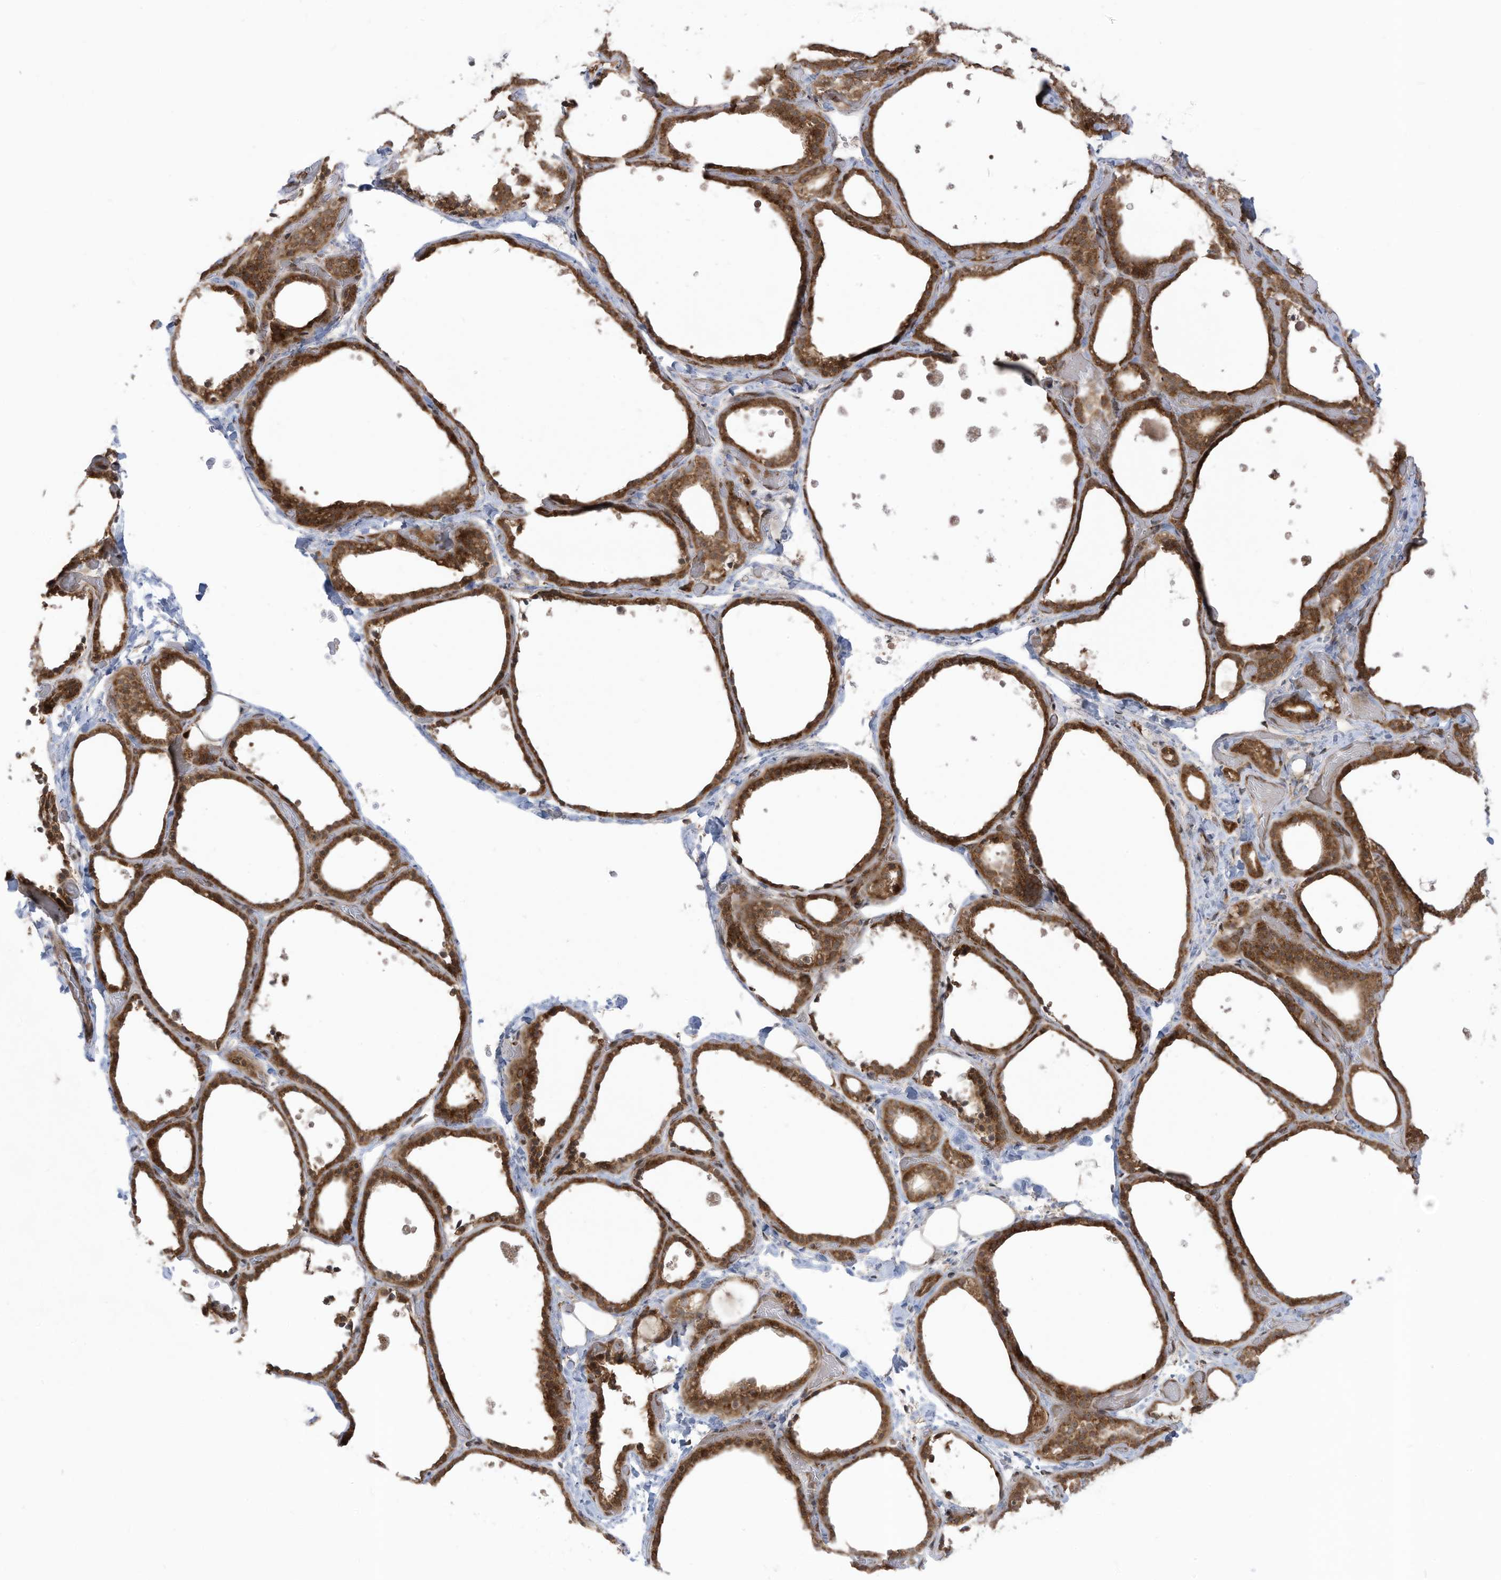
{"staining": {"intensity": "moderate", "quantity": ">75%", "location": "cytoplasmic/membranous"}, "tissue": "thyroid gland", "cell_type": "Glandular cells", "image_type": "normal", "snomed": [{"axis": "morphology", "description": "Normal tissue, NOS"}, {"axis": "topography", "description": "Thyroid gland"}], "caption": "Brown immunohistochemical staining in unremarkable human thyroid gland displays moderate cytoplasmic/membranous staining in about >75% of glandular cells. The staining was performed using DAB to visualize the protein expression in brown, while the nuclei were stained in blue with hematoxylin (Magnification: 20x).", "gene": "TRIM67", "patient": {"sex": "female", "age": 44}}